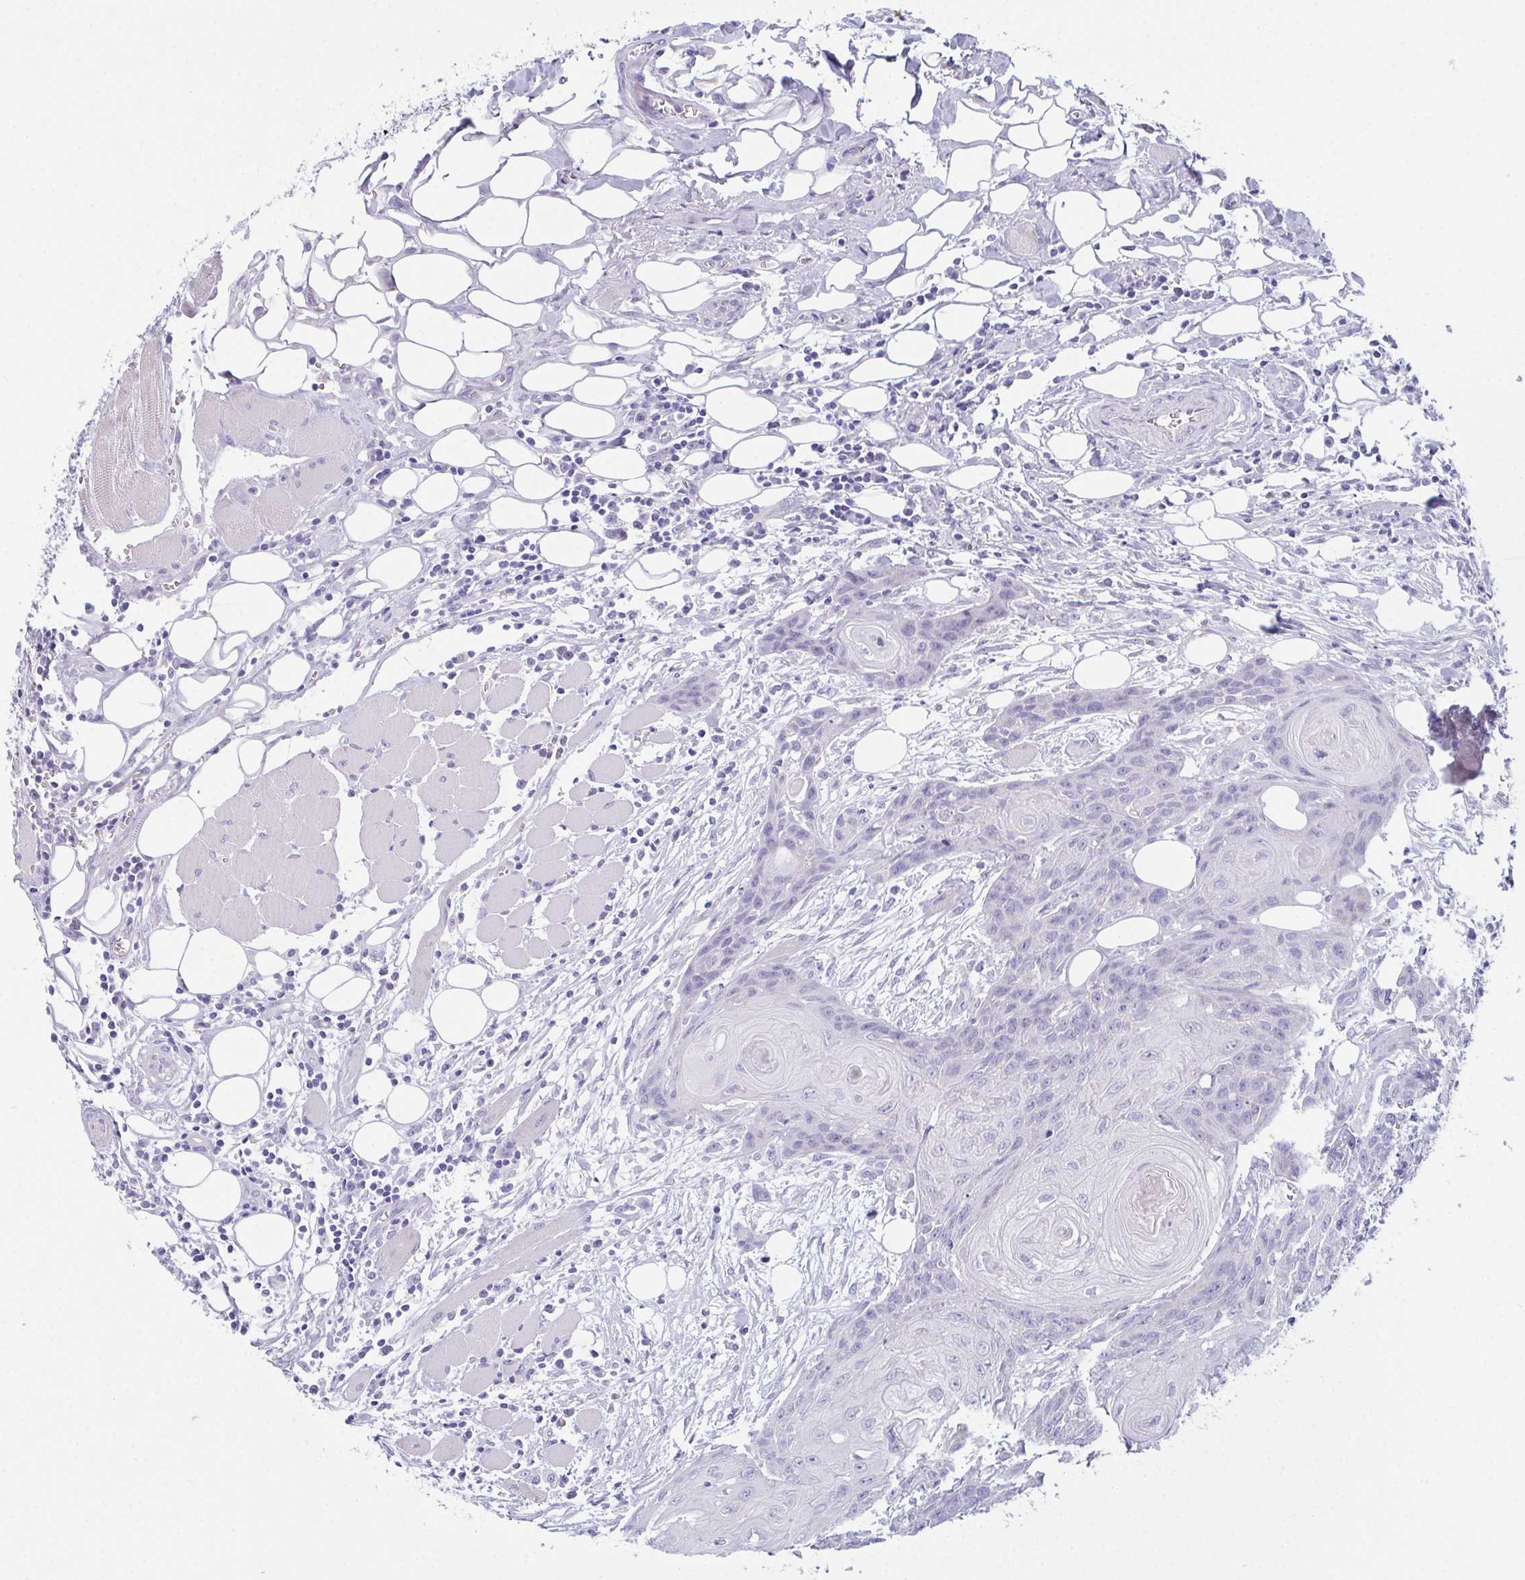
{"staining": {"intensity": "negative", "quantity": "none", "location": "none"}, "tissue": "head and neck cancer", "cell_type": "Tumor cells", "image_type": "cancer", "snomed": [{"axis": "morphology", "description": "Squamous cell carcinoma, NOS"}, {"axis": "topography", "description": "Oral tissue"}, {"axis": "topography", "description": "Head-Neck"}], "caption": "Head and neck squamous cell carcinoma was stained to show a protein in brown. There is no significant positivity in tumor cells. (Brightfield microscopy of DAB immunohistochemistry (IHC) at high magnification).", "gene": "TEX19", "patient": {"sex": "male", "age": 58}}